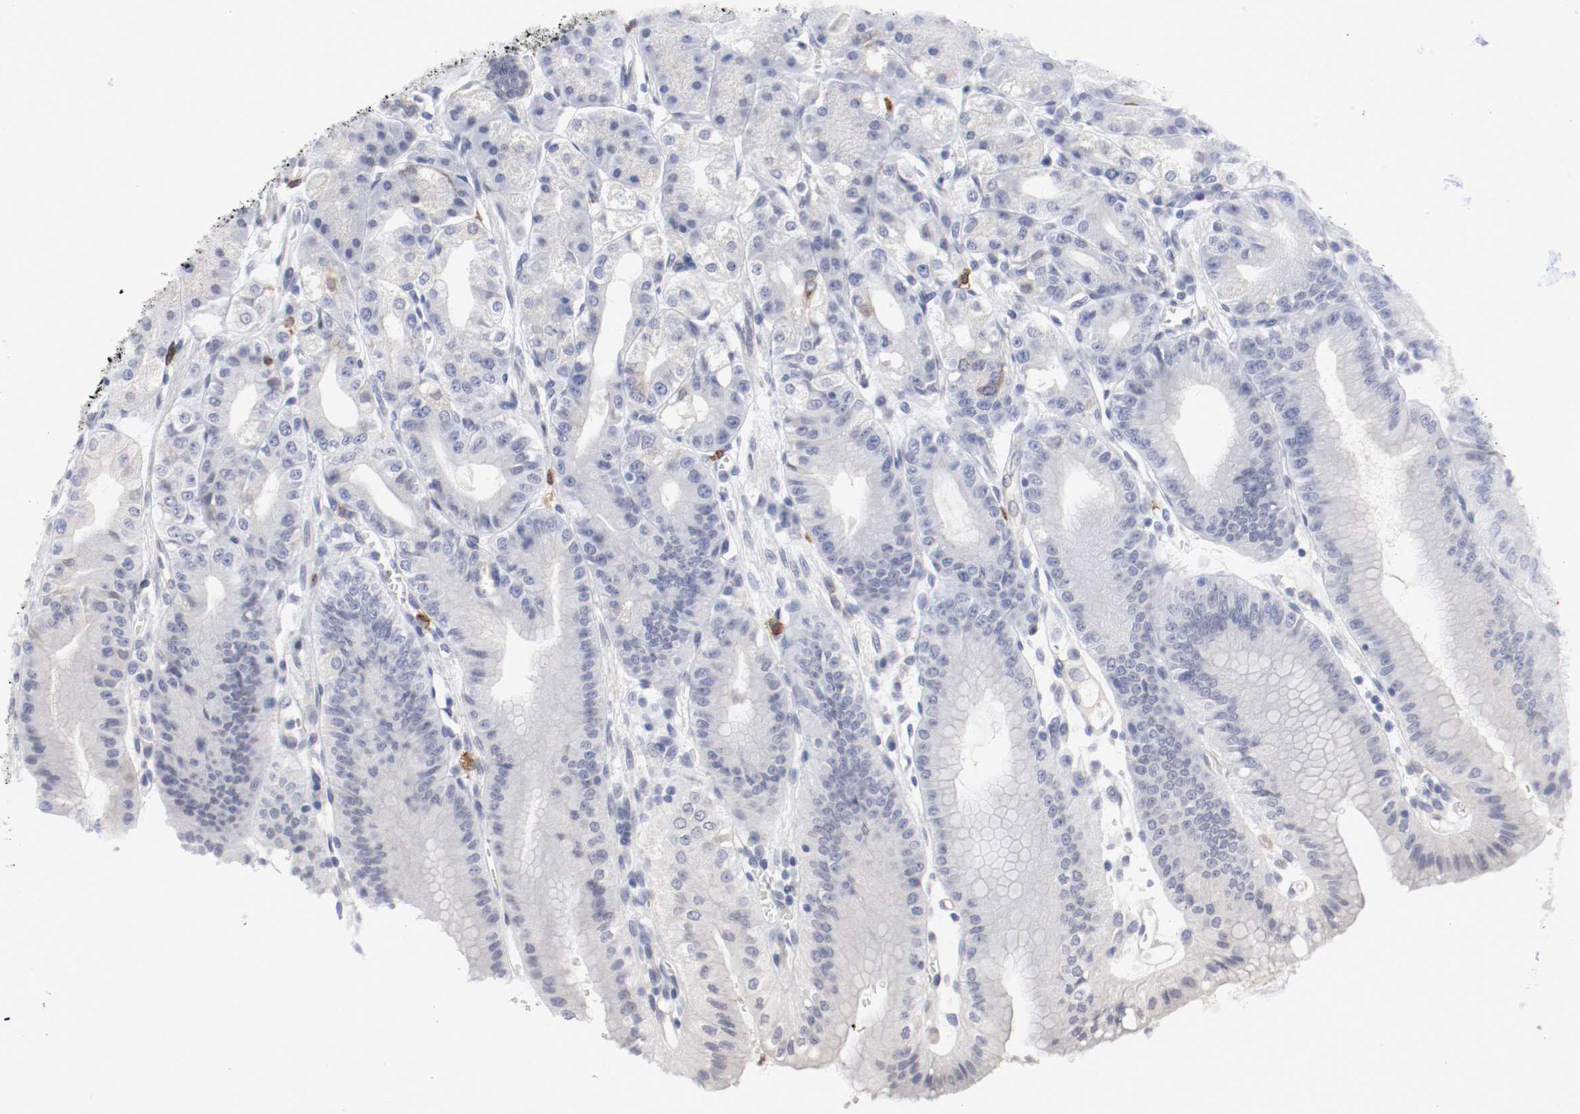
{"staining": {"intensity": "weak", "quantity": "<25%", "location": "cytoplasmic/membranous"}, "tissue": "stomach", "cell_type": "Glandular cells", "image_type": "normal", "snomed": [{"axis": "morphology", "description": "Normal tissue, NOS"}, {"axis": "topography", "description": "Stomach, lower"}], "caption": "A histopathology image of stomach stained for a protein shows no brown staining in glandular cells.", "gene": "KIT", "patient": {"sex": "male", "age": 71}}